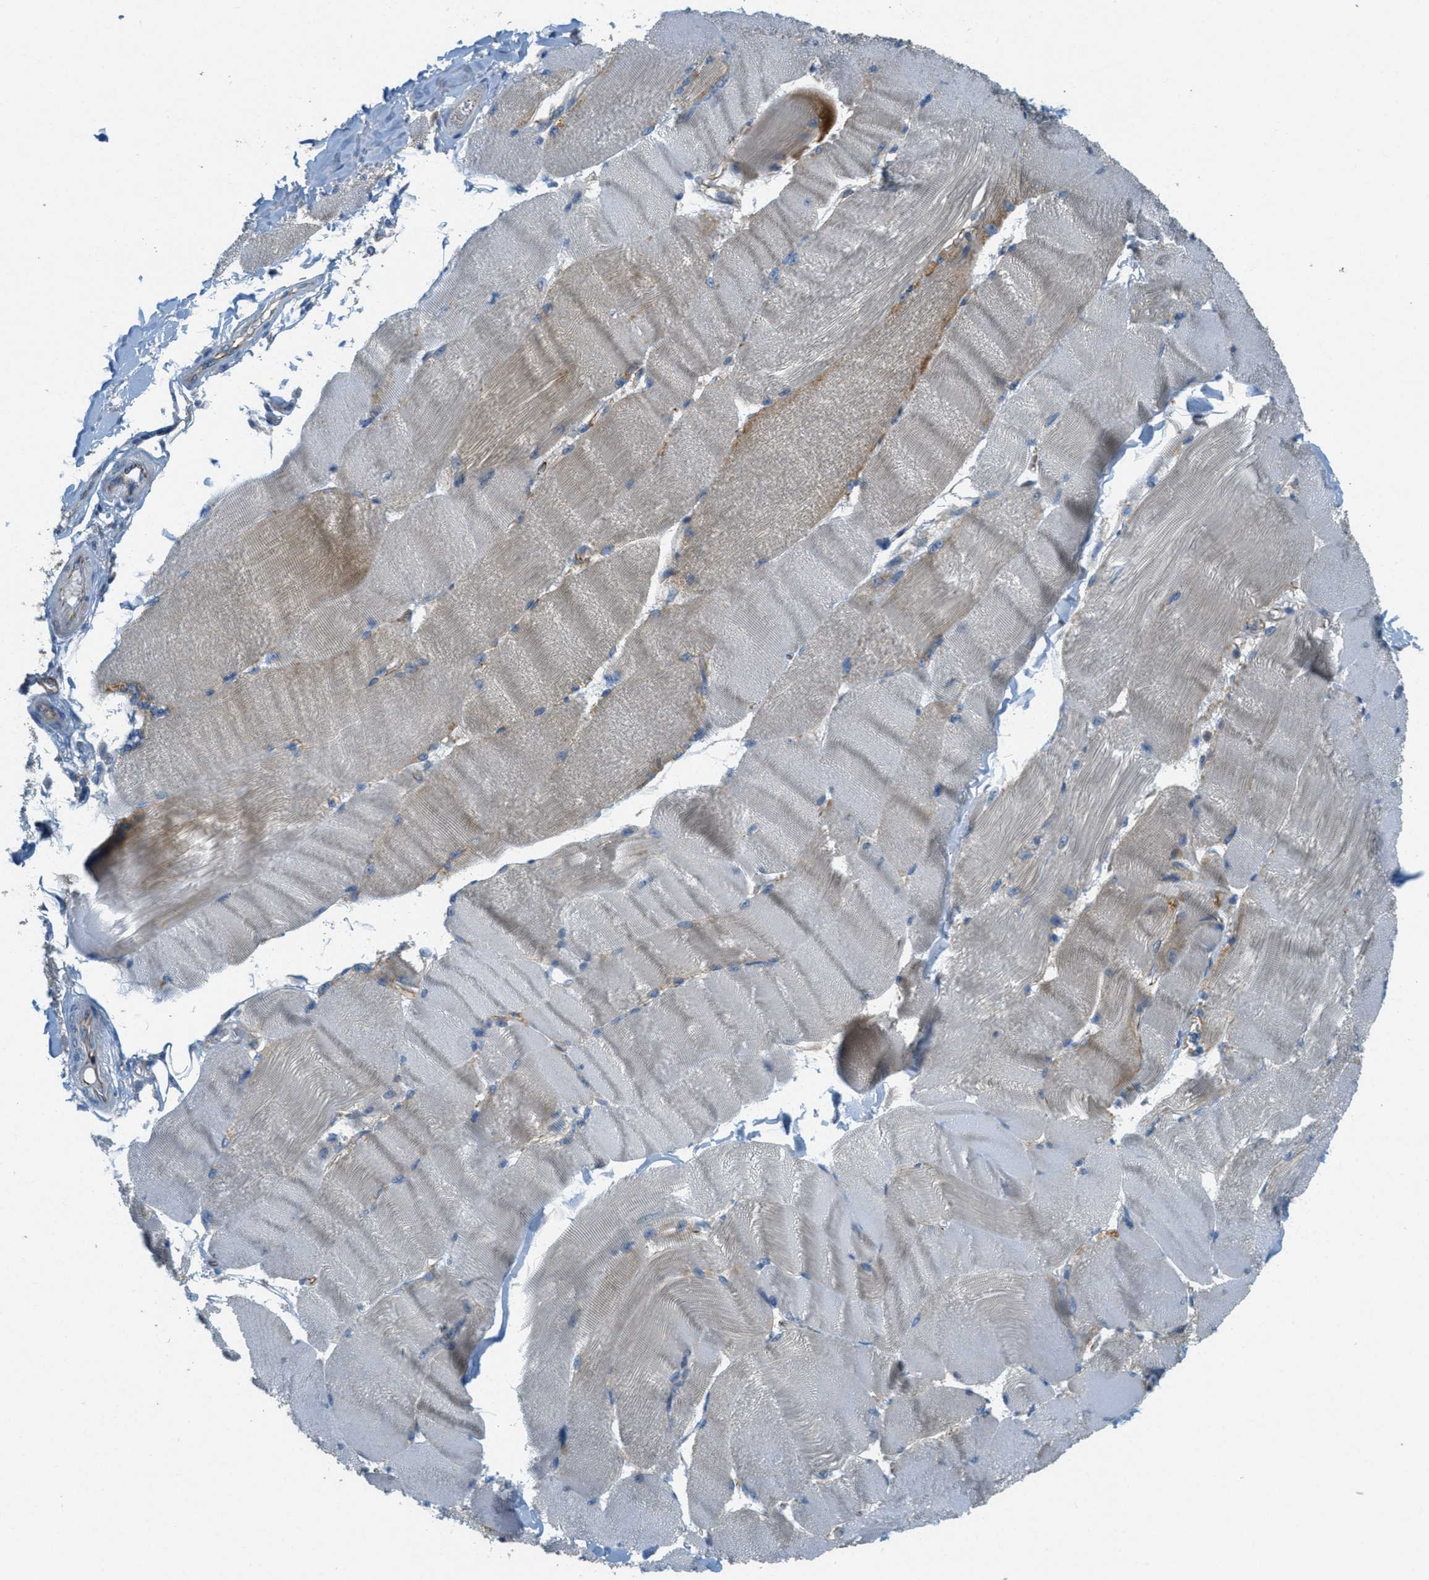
{"staining": {"intensity": "weak", "quantity": "<25%", "location": "cytoplasmic/membranous"}, "tissue": "skeletal muscle", "cell_type": "Myocytes", "image_type": "normal", "snomed": [{"axis": "morphology", "description": "Normal tissue, NOS"}, {"axis": "topography", "description": "Skin"}, {"axis": "topography", "description": "Skeletal muscle"}], "caption": "Protein analysis of unremarkable skeletal muscle exhibits no significant staining in myocytes. (Brightfield microscopy of DAB (3,3'-diaminobenzidine) IHC at high magnification).", "gene": "JCAD", "patient": {"sex": "male", "age": 83}}